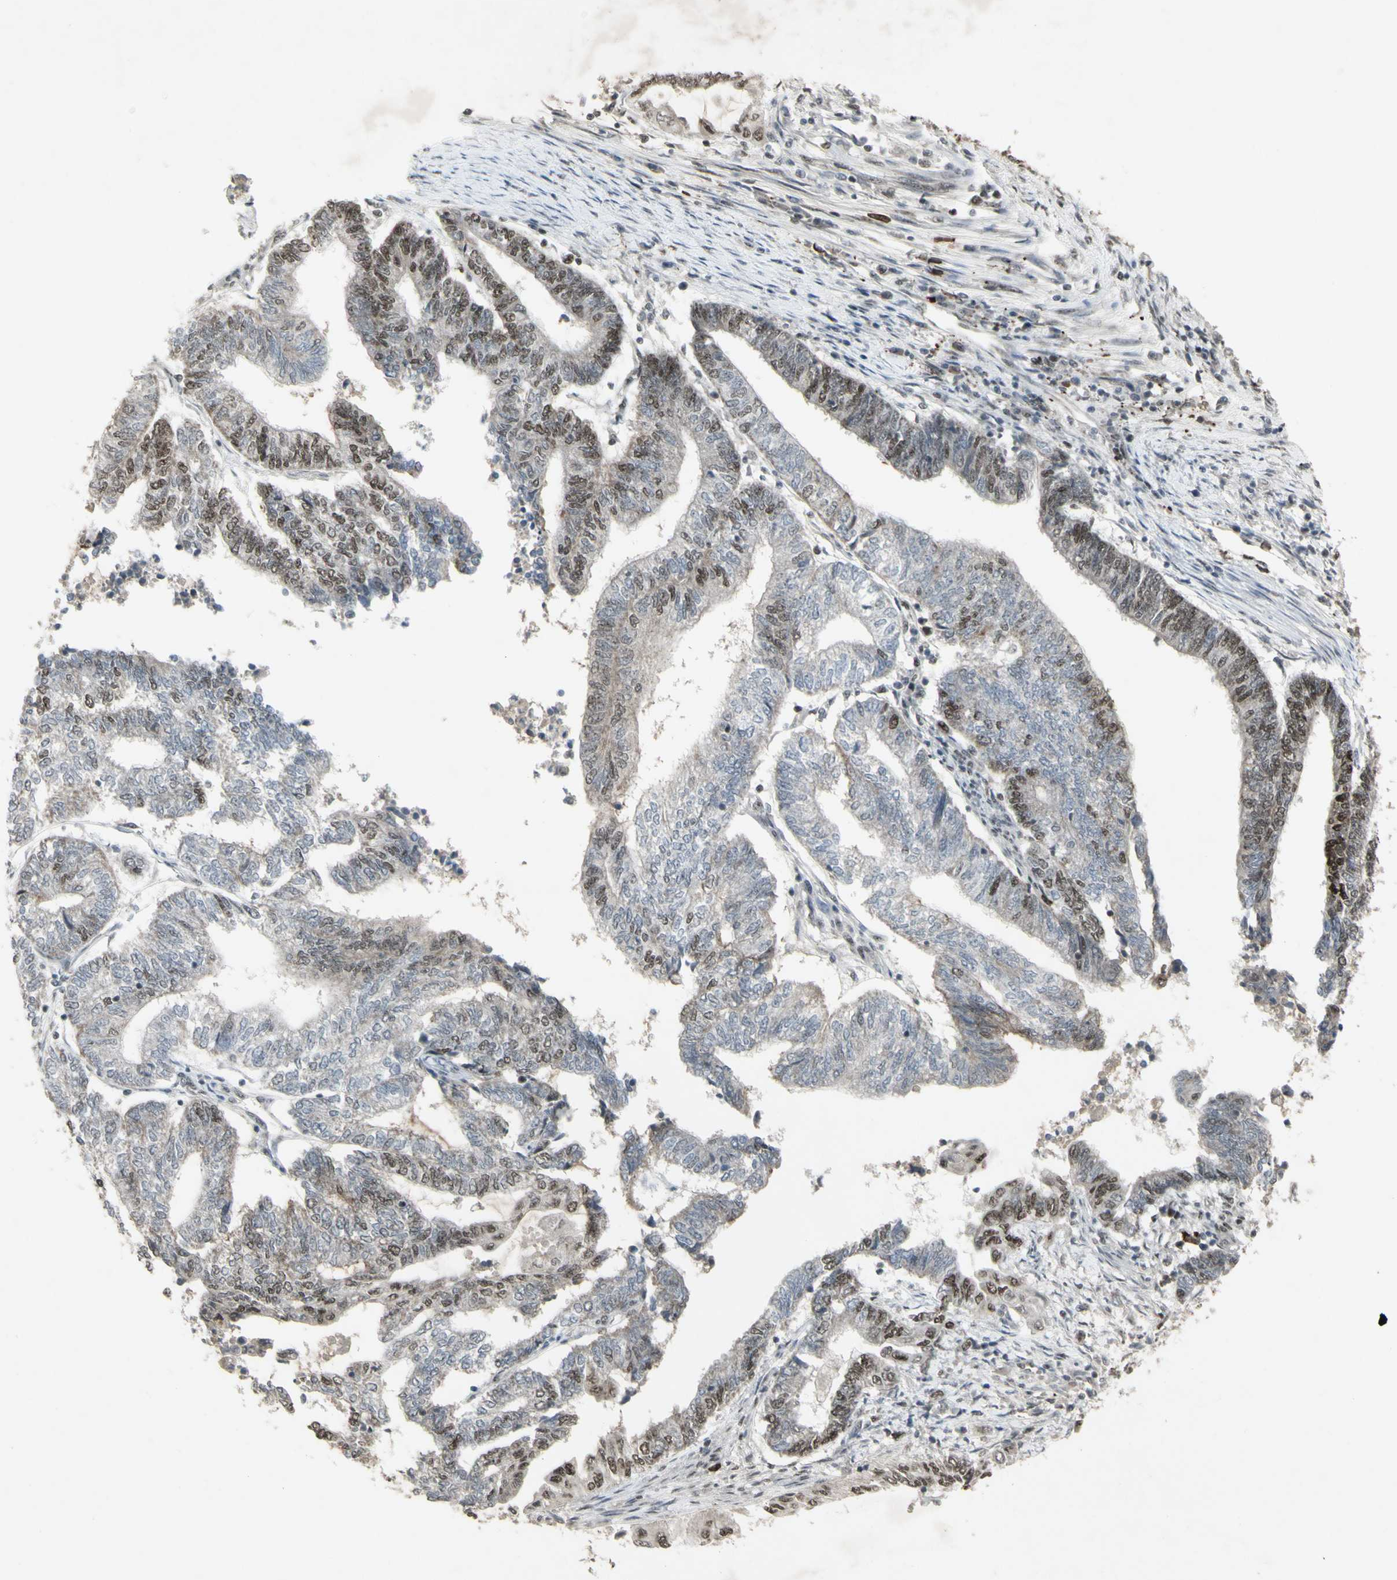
{"staining": {"intensity": "moderate", "quantity": "25%-75%", "location": "nuclear"}, "tissue": "endometrial cancer", "cell_type": "Tumor cells", "image_type": "cancer", "snomed": [{"axis": "morphology", "description": "Adenocarcinoma, NOS"}, {"axis": "topography", "description": "Uterus"}, {"axis": "topography", "description": "Endometrium"}], "caption": "IHC histopathology image of neoplastic tissue: endometrial adenocarcinoma stained using immunohistochemistry (IHC) reveals medium levels of moderate protein expression localized specifically in the nuclear of tumor cells, appearing as a nuclear brown color.", "gene": "CCNT1", "patient": {"sex": "female", "age": 70}}